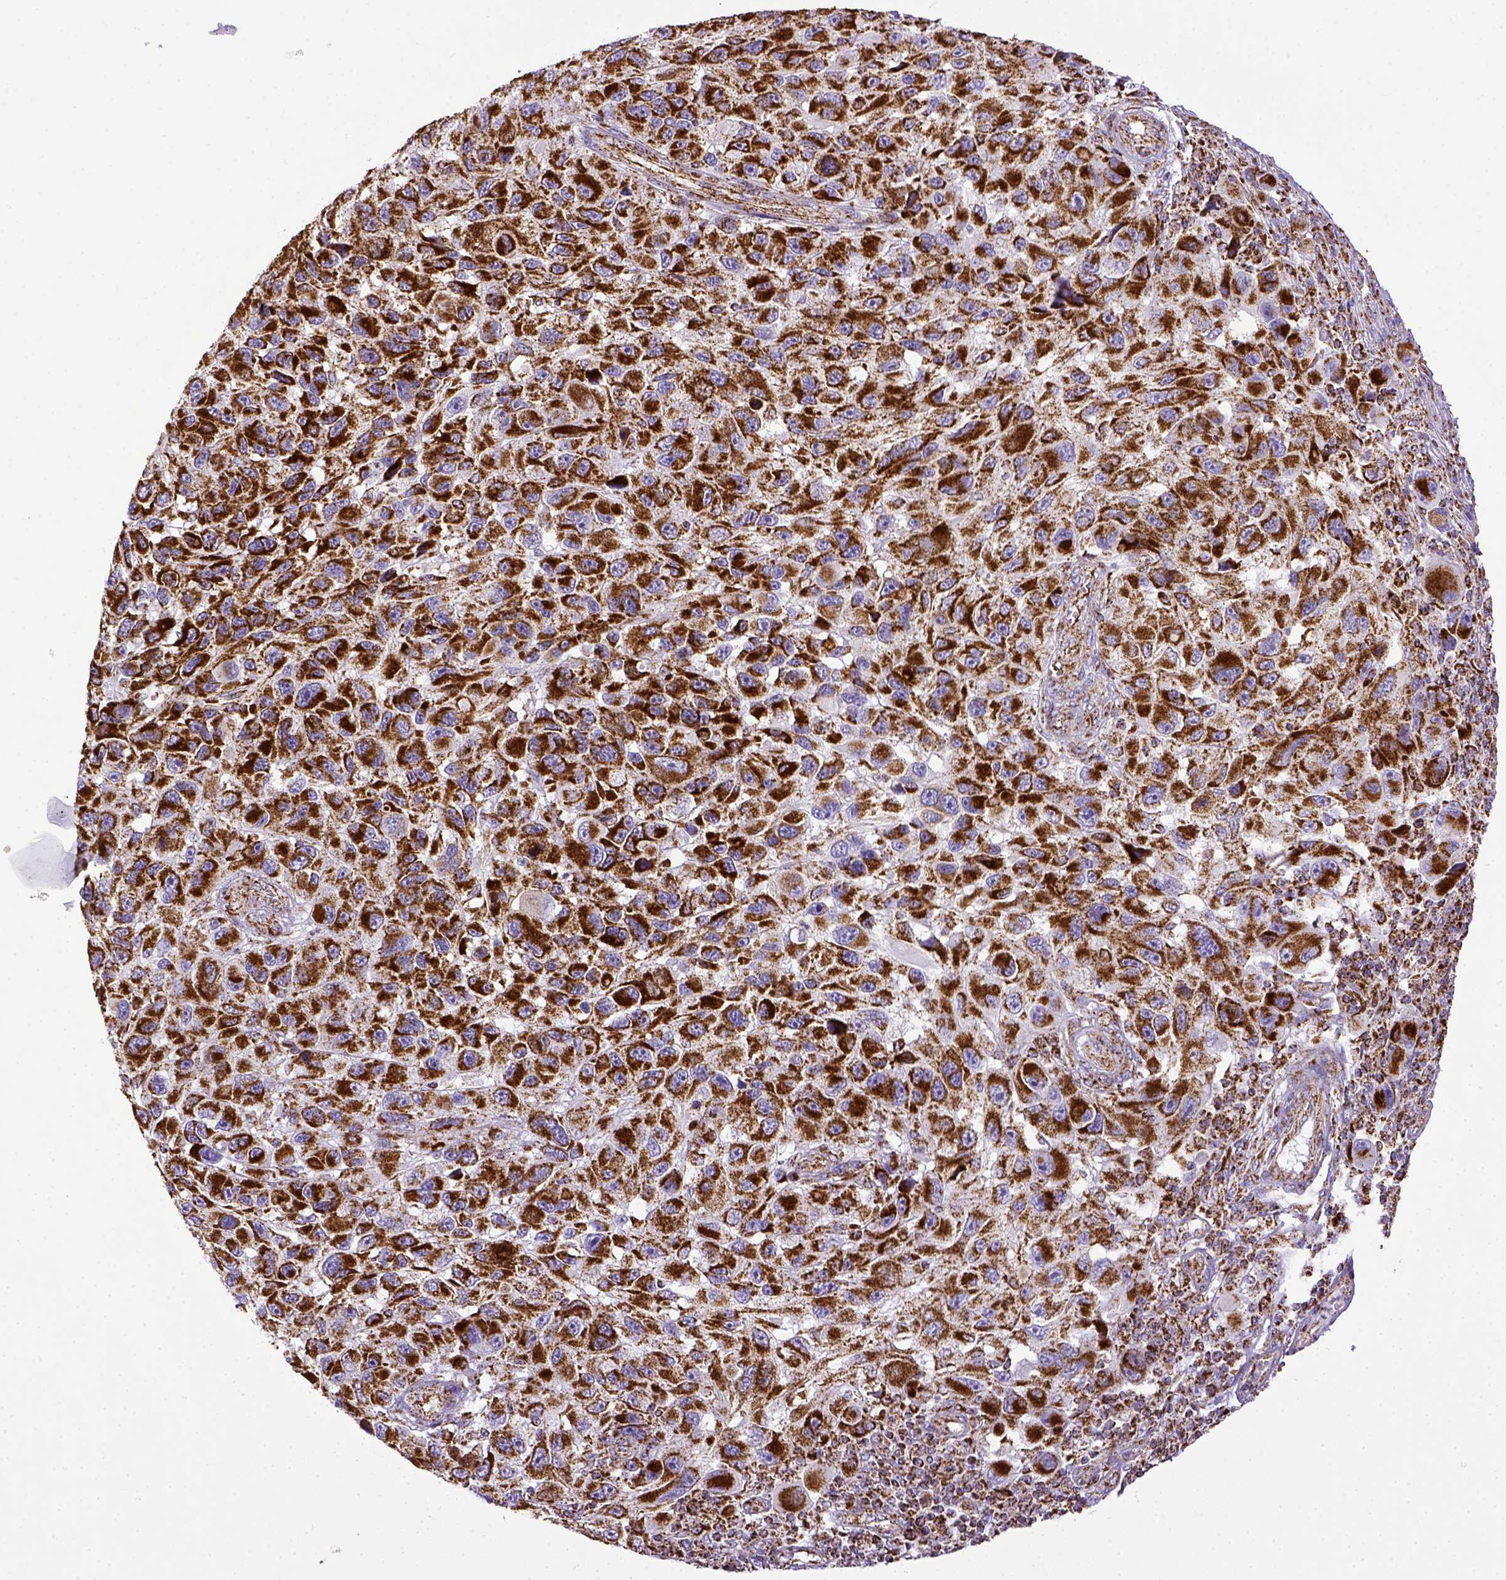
{"staining": {"intensity": "strong", "quantity": ">75%", "location": "cytoplasmic/membranous"}, "tissue": "melanoma", "cell_type": "Tumor cells", "image_type": "cancer", "snomed": [{"axis": "morphology", "description": "Malignant melanoma, NOS"}, {"axis": "topography", "description": "Skin"}], "caption": "An immunohistochemistry (IHC) photomicrograph of neoplastic tissue is shown. Protein staining in brown highlights strong cytoplasmic/membranous positivity in melanoma within tumor cells.", "gene": "MT-CO1", "patient": {"sex": "male", "age": 53}}